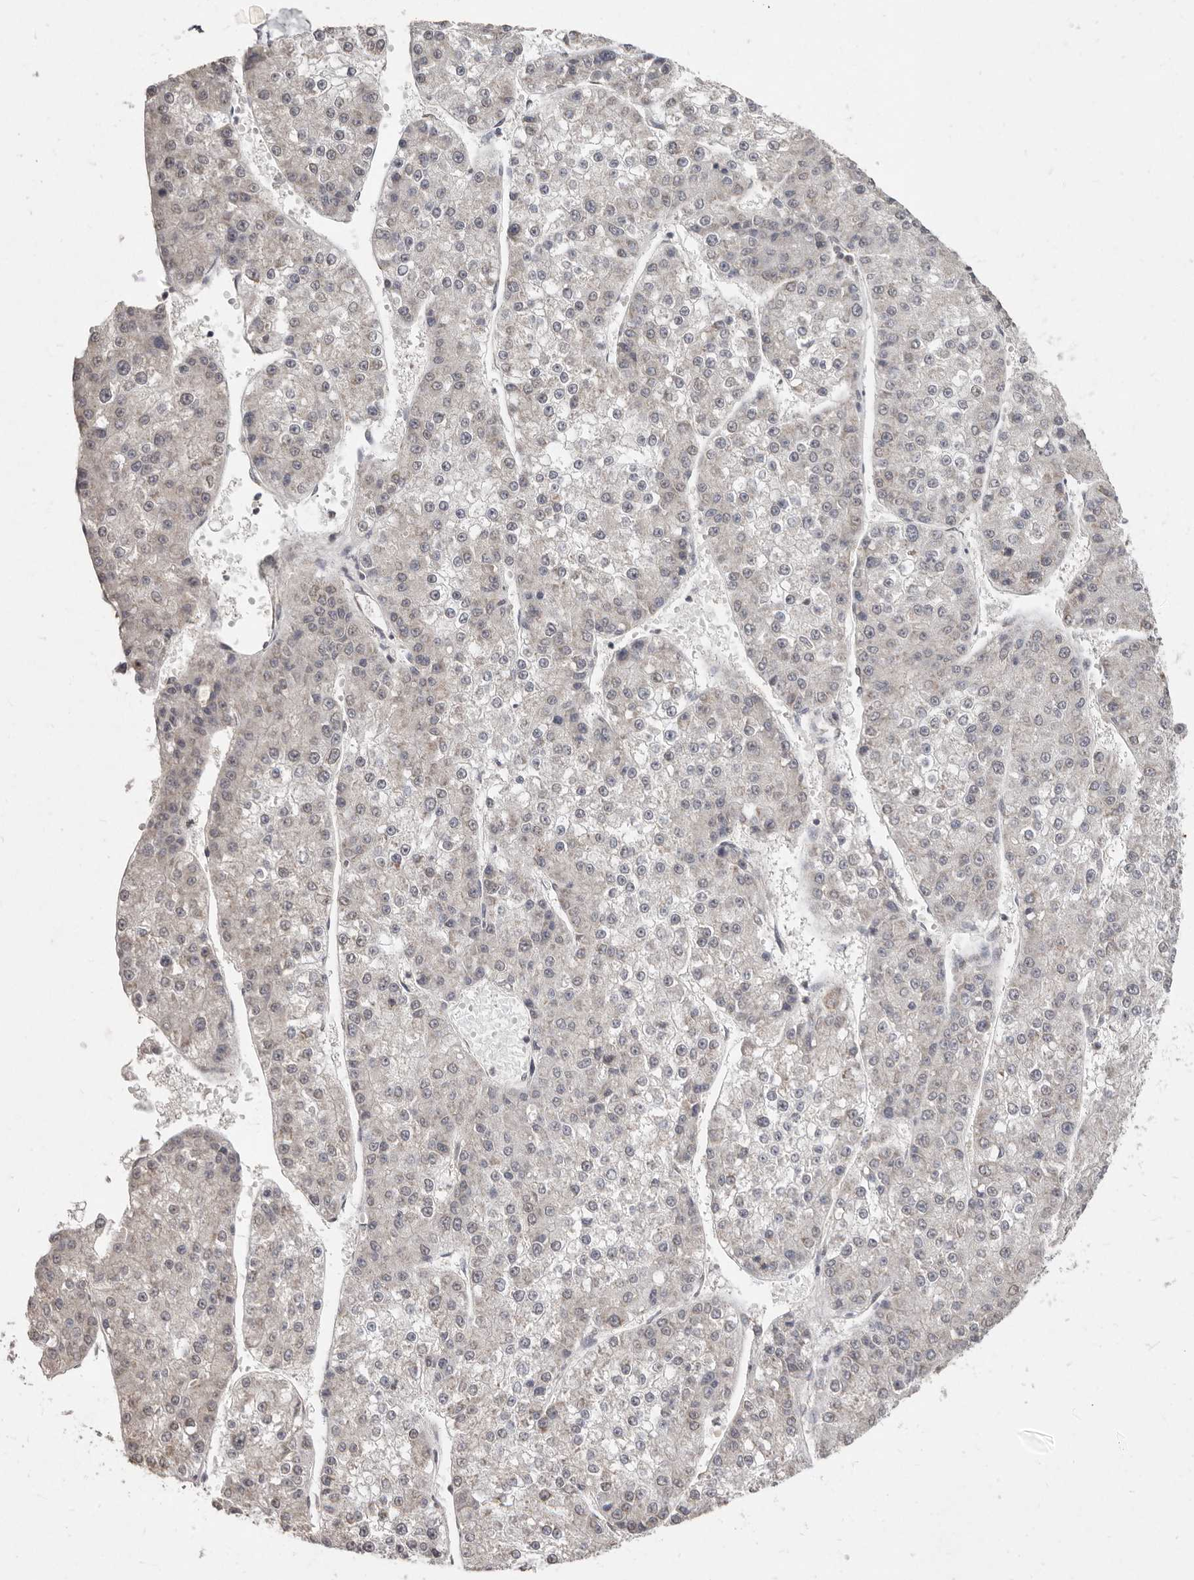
{"staining": {"intensity": "weak", "quantity": "25%-75%", "location": "nuclear"}, "tissue": "liver cancer", "cell_type": "Tumor cells", "image_type": "cancer", "snomed": [{"axis": "morphology", "description": "Carcinoma, Hepatocellular, NOS"}, {"axis": "topography", "description": "Liver"}], "caption": "Hepatocellular carcinoma (liver) stained for a protein reveals weak nuclear positivity in tumor cells. (DAB = brown stain, brightfield microscopy at high magnification).", "gene": "LINGO2", "patient": {"sex": "female", "age": 73}}